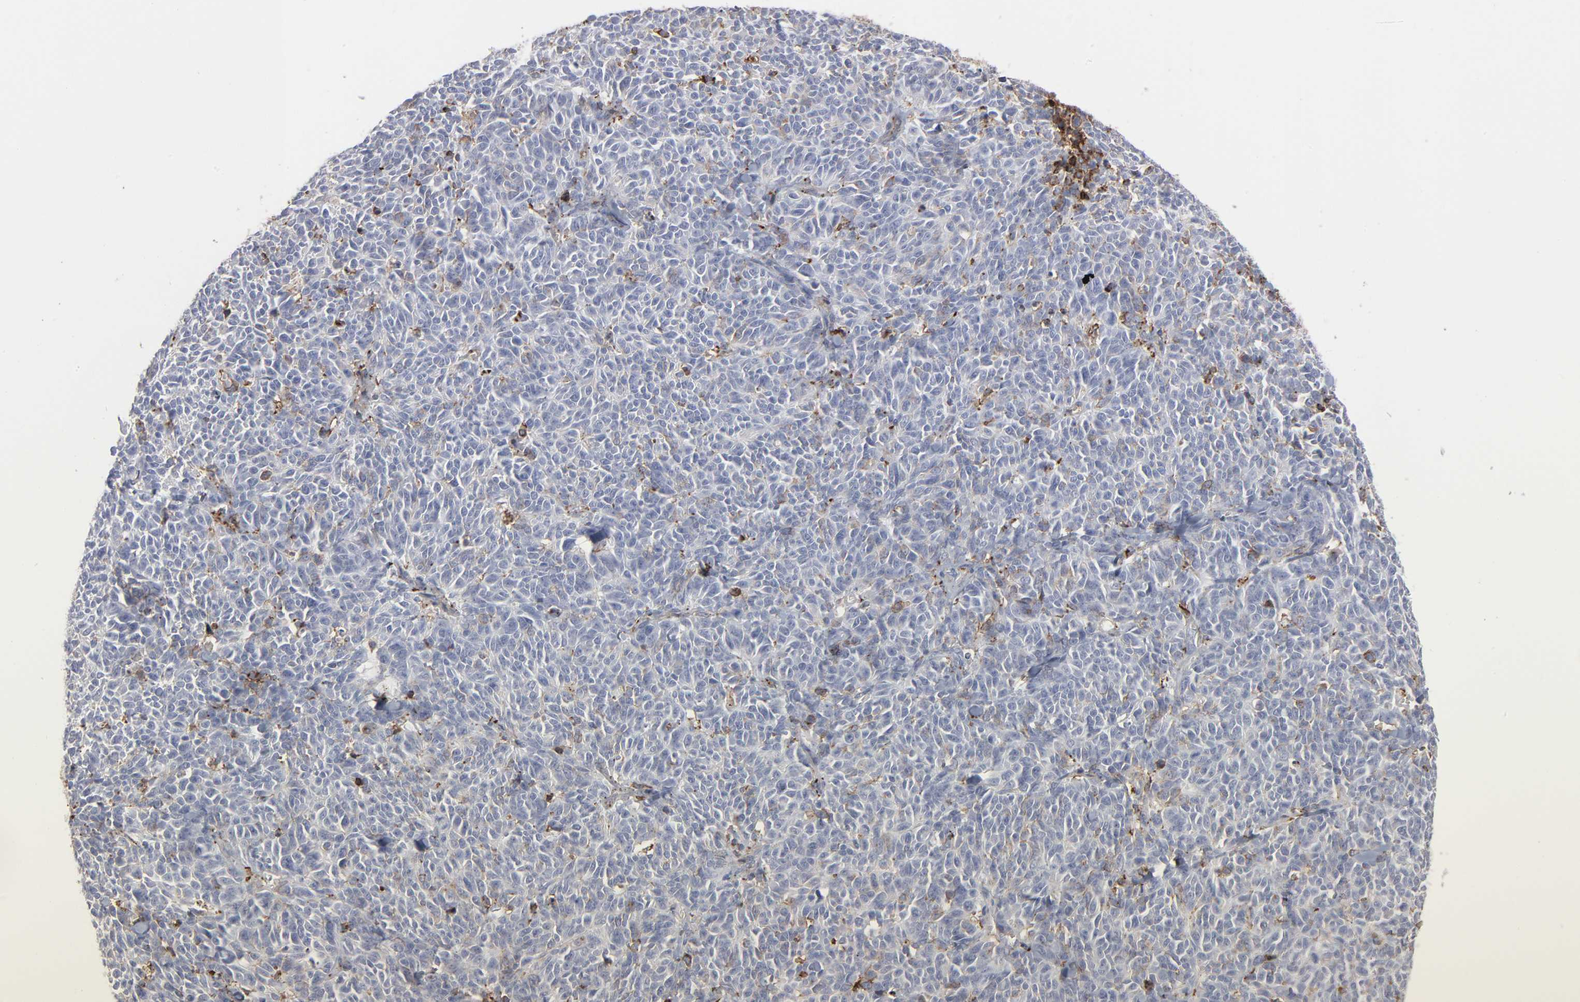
{"staining": {"intensity": "weak", "quantity": "<25%", "location": "cytoplasmic/membranous"}, "tissue": "lung cancer", "cell_type": "Tumor cells", "image_type": "cancer", "snomed": [{"axis": "morphology", "description": "Neoplasm, malignant, NOS"}, {"axis": "topography", "description": "Lung"}], "caption": "There is no significant positivity in tumor cells of lung neoplasm (malignant).", "gene": "ANXA5", "patient": {"sex": "female", "age": 58}}